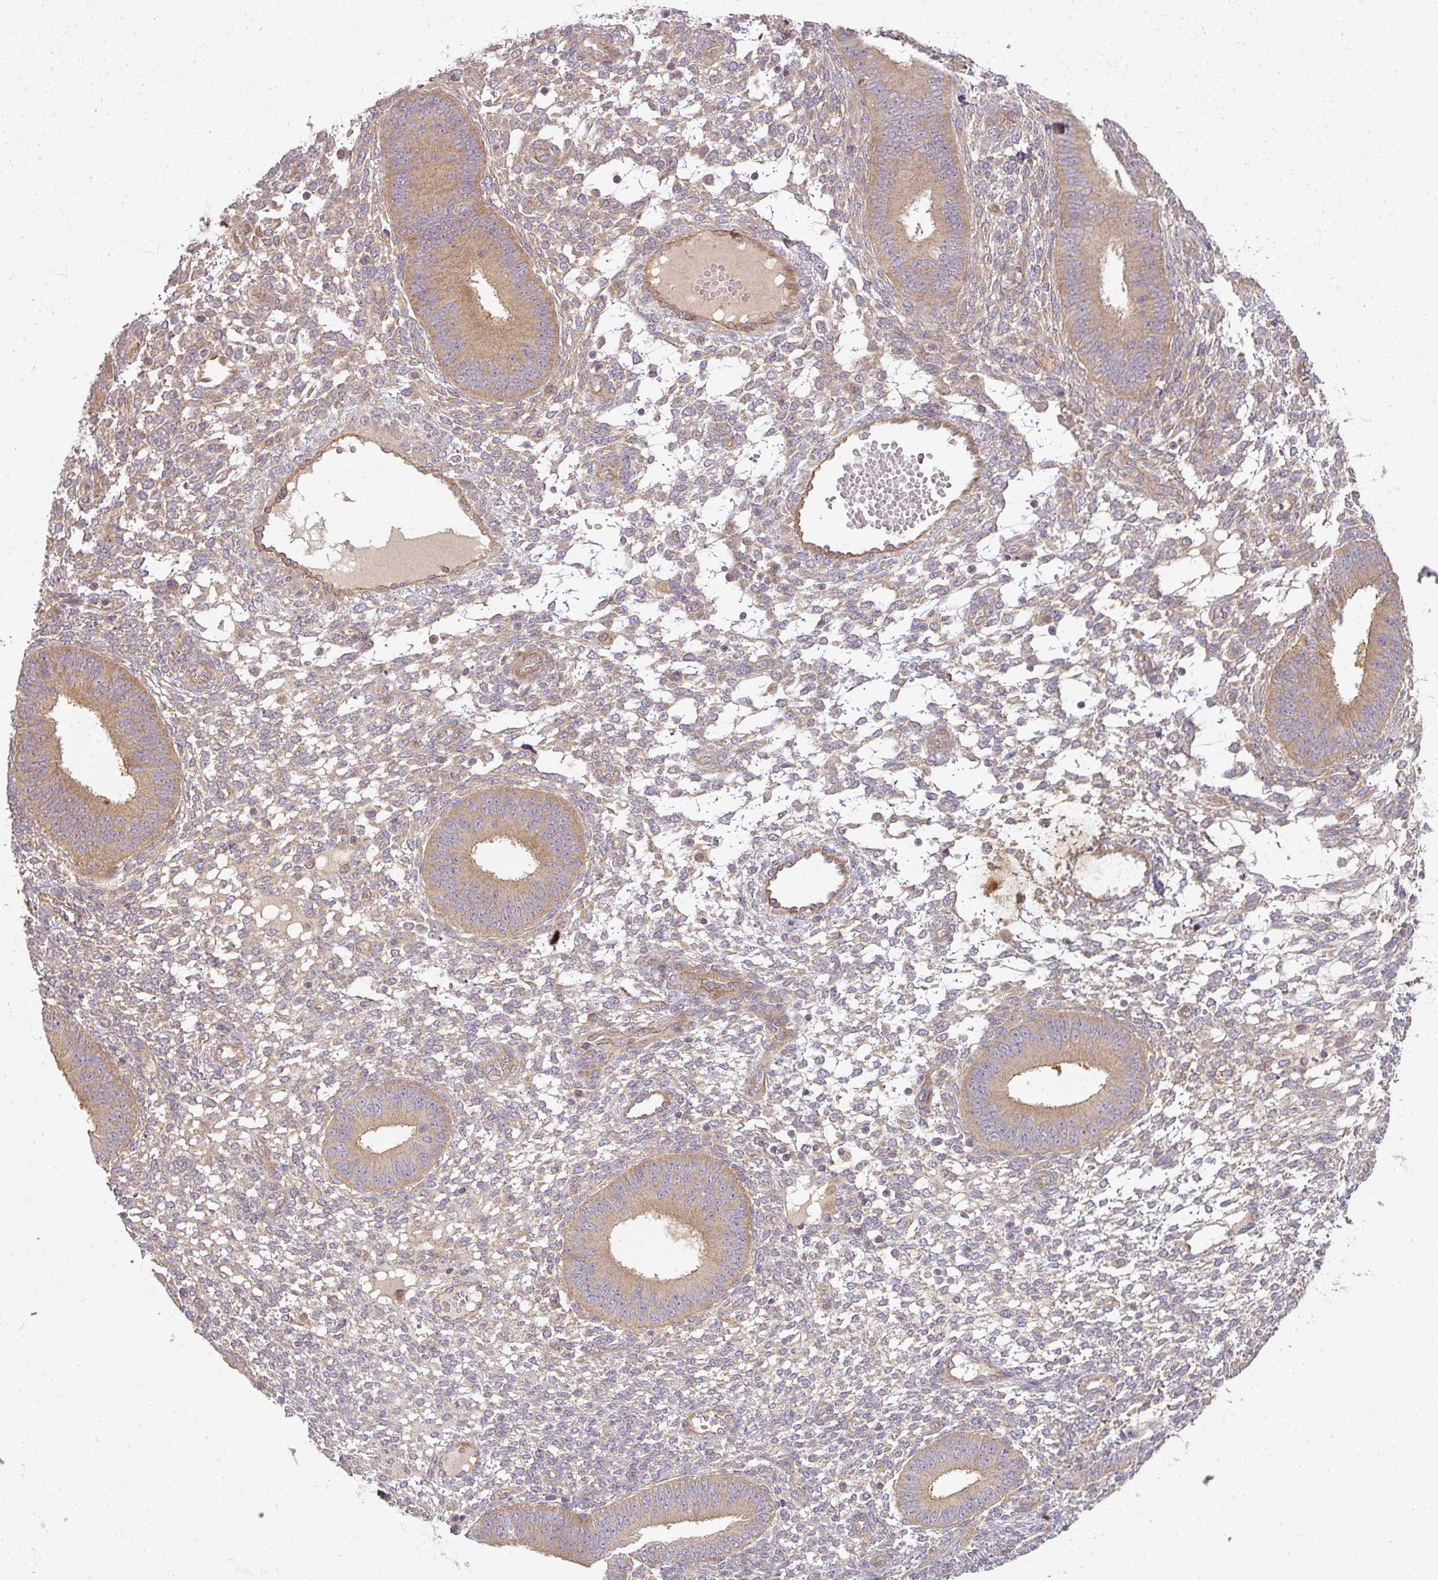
{"staining": {"intensity": "weak", "quantity": "25%-75%", "location": "cytoplasmic/membranous"}, "tissue": "endometrium", "cell_type": "Cells in endometrial stroma", "image_type": "normal", "snomed": [{"axis": "morphology", "description": "Normal tissue, NOS"}, {"axis": "topography", "description": "Endometrium"}], "caption": "Immunohistochemical staining of unremarkable human endometrium reveals low levels of weak cytoplasmic/membranous positivity in approximately 25%-75% of cells in endometrial stroma. The staining is performed using DAB (3,3'-diaminobenzidine) brown chromogen to label protein expression. The nuclei are counter-stained blue using hematoxylin.", "gene": "CNOT1", "patient": {"sex": "female", "age": 49}}